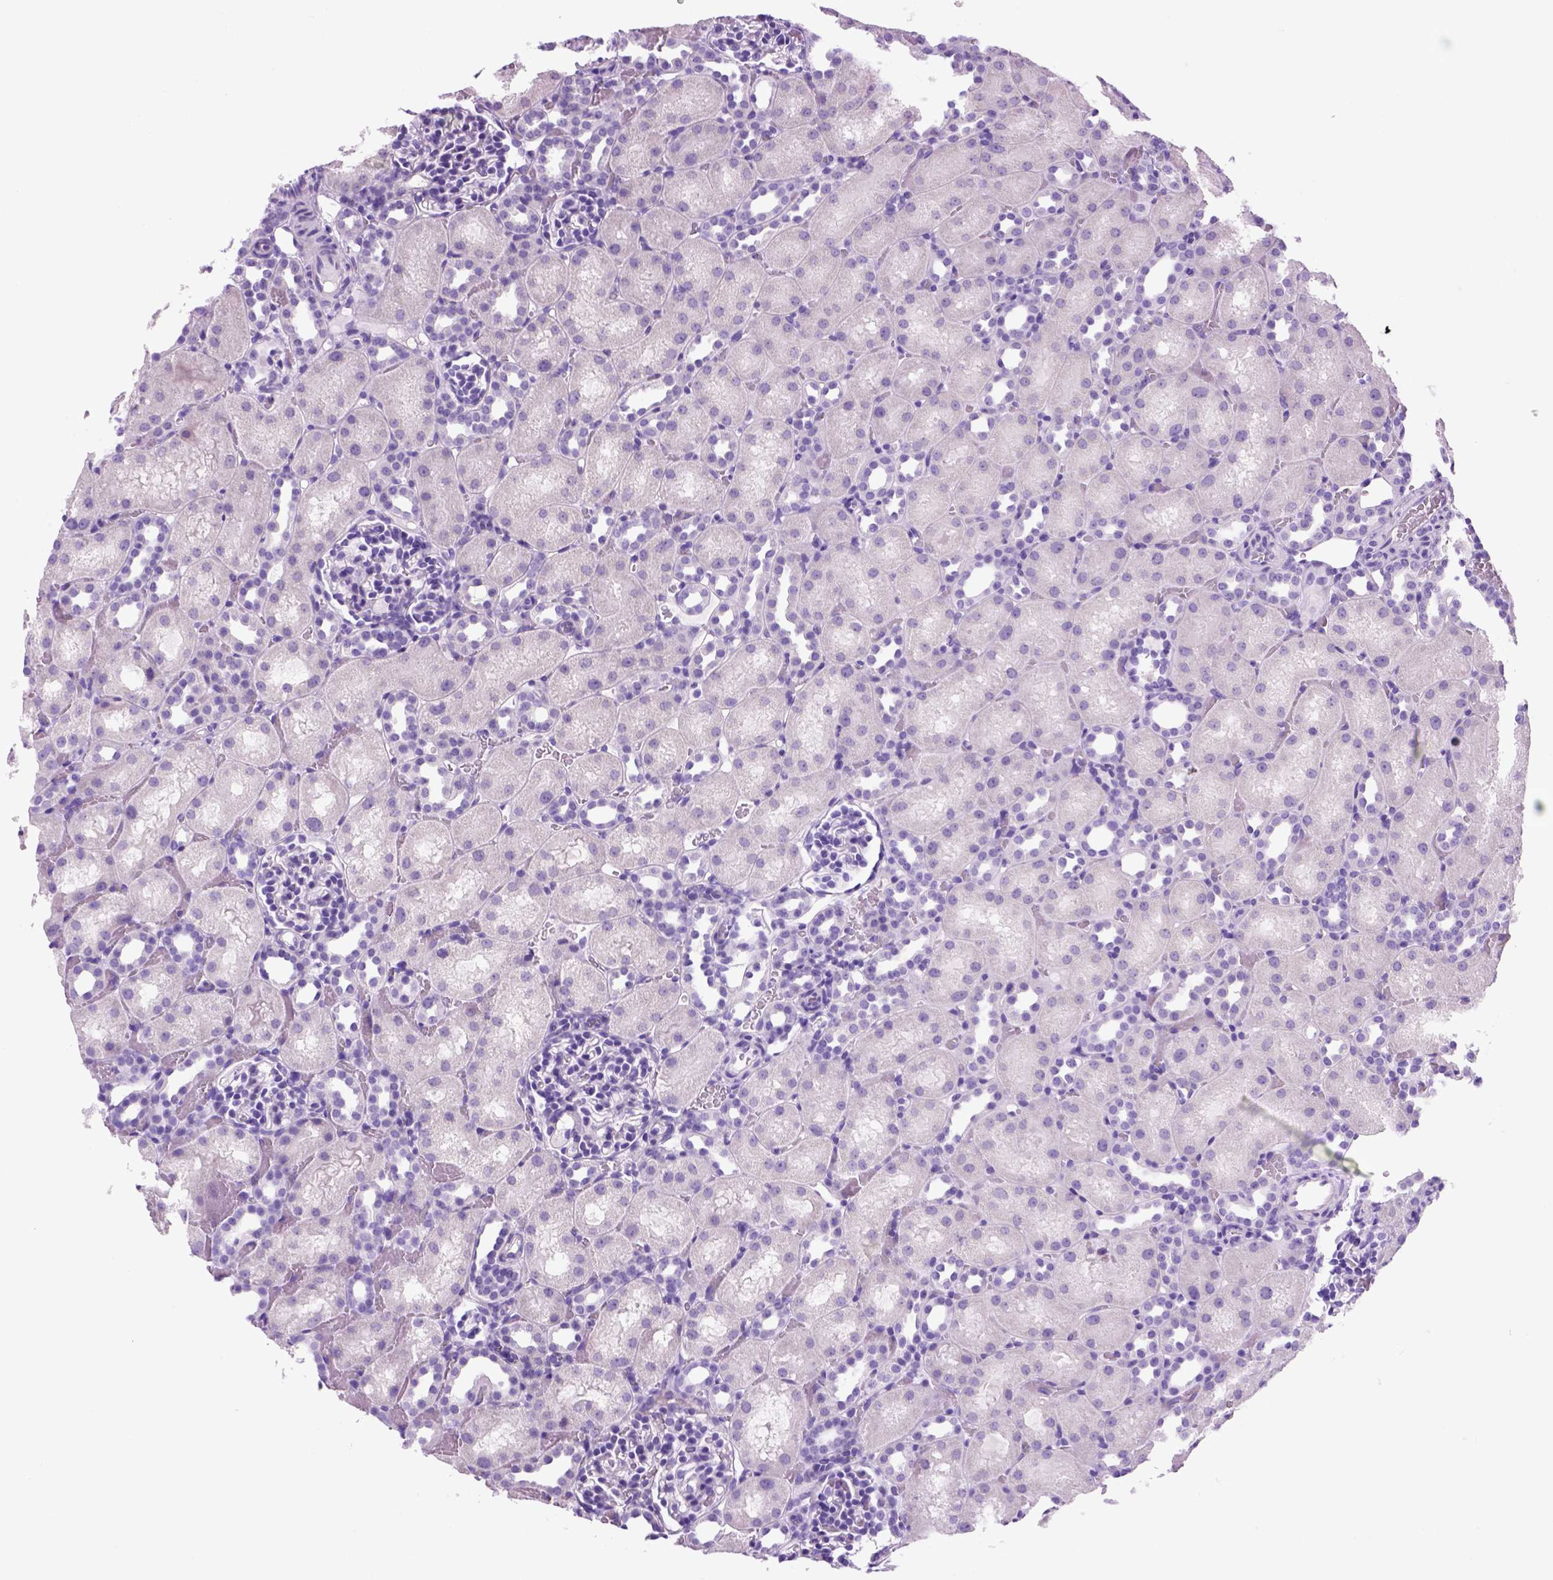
{"staining": {"intensity": "negative", "quantity": "none", "location": "none"}, "tissue": "kidney", "cell_type": "Cells in glomeruli", "image_type": "normal", "snomed": [{"axis": "morphology", "description": "Normal tissue, NOS"}, {"axis": "topography", "description": "Kidney"}], "caption": "Cells in glomeruli are negative for protein expression in benign human kidney. (Immunohistochemistry, brightfield microscopy, high magnification).", "gene": "HHIPL2", "patient": {"sex": "male", "age": 1}}